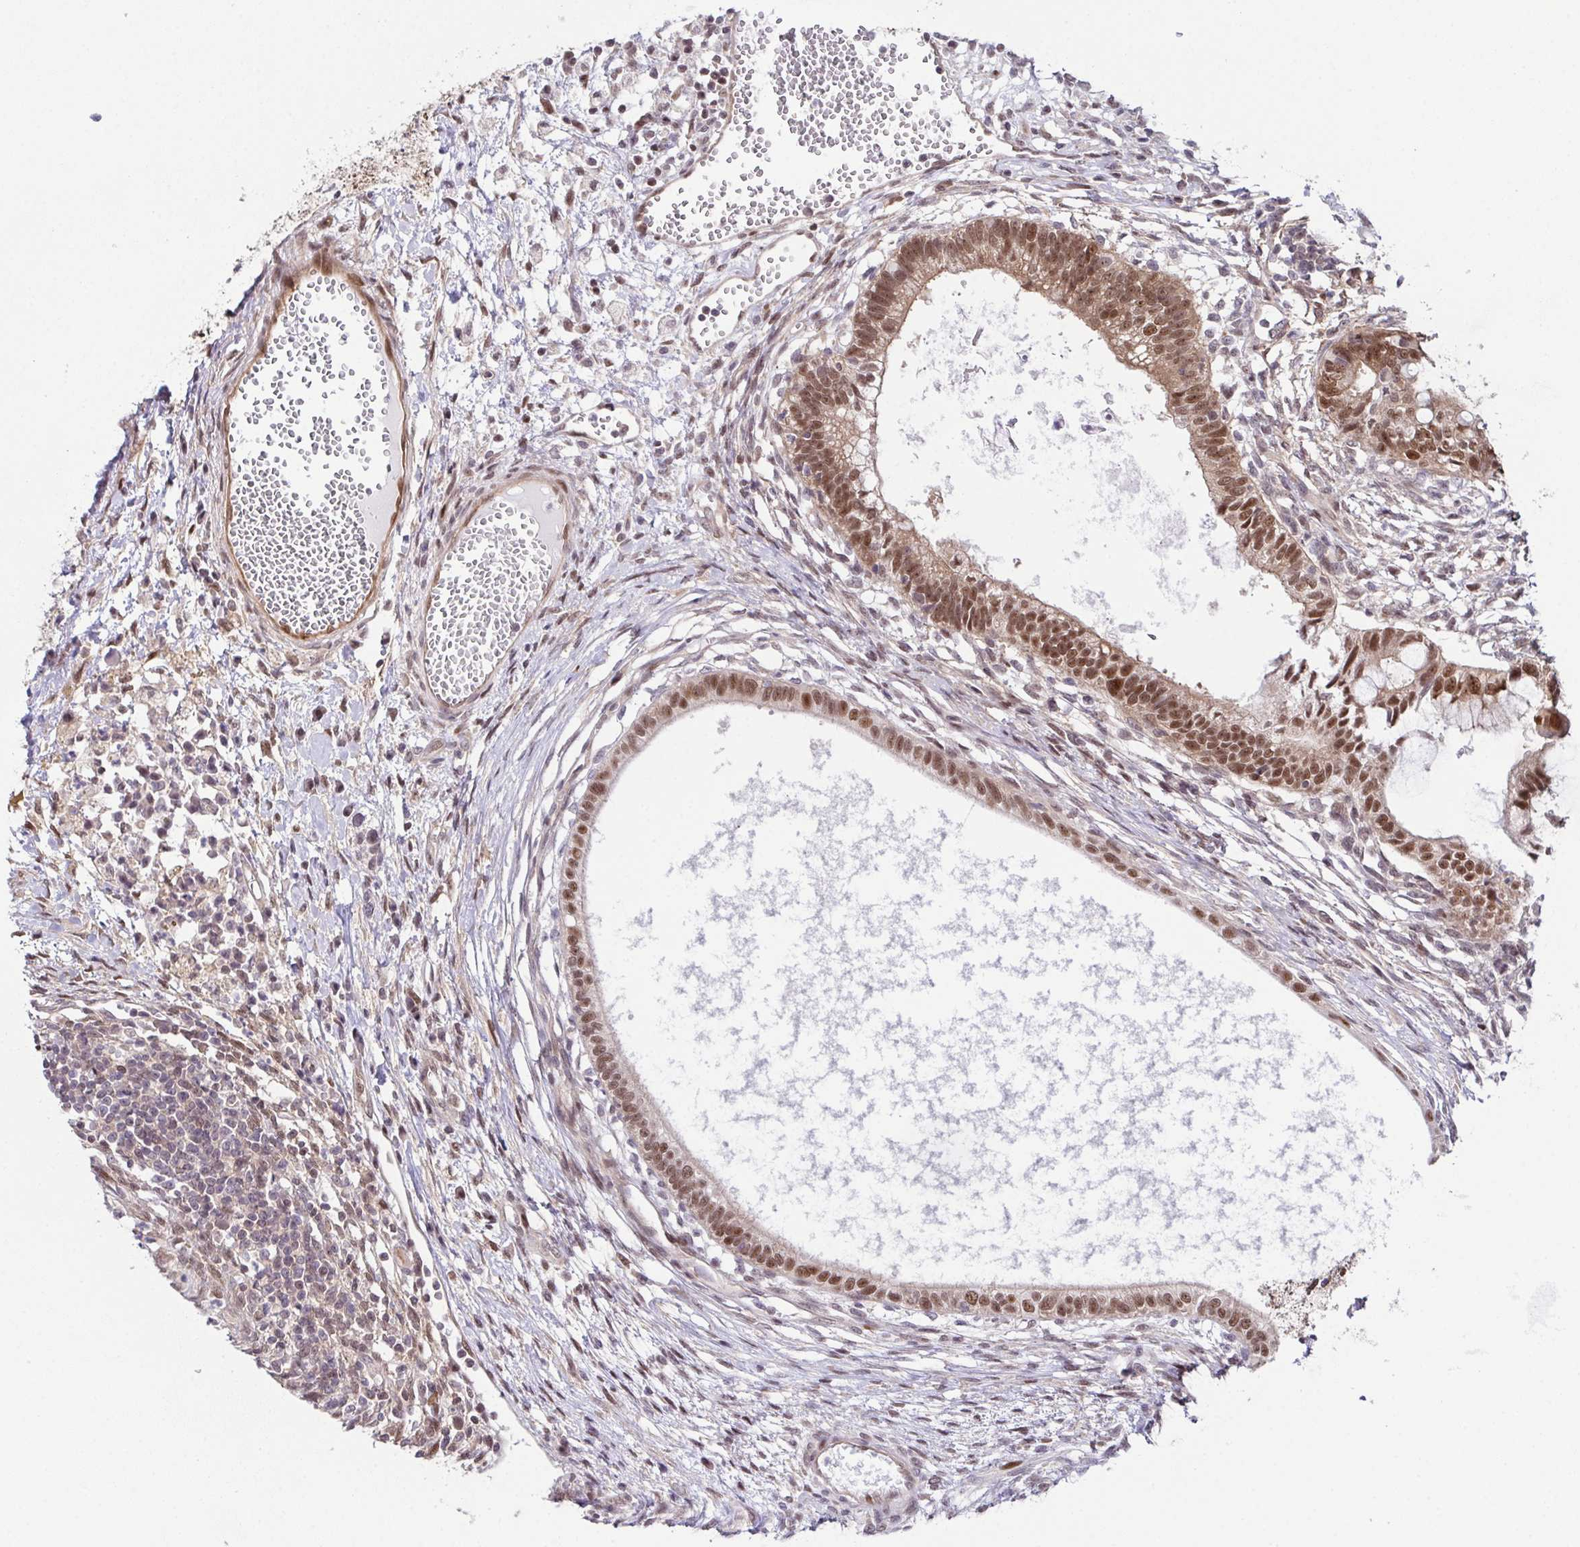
{"staining": {"intensity": "moderate", "quantity": ">75%", "location": "nuclear"}, "tissue": "testis cancer", "cell_type": "Tumor cells", "image_type": "cancer", "snomed": [{"axis": "morphology", "description": "Carcinoma, Embryonal, NOS"}, {"axis": "topography", "description": "Testis"}], "caption": "Testis cancer stained with immunohistochemistry demonstrates moderate nuclear positivity in about >75% of tumor cells.", "gene": "DNAJB1", "patient": {"sex": "male", "age": 37}}